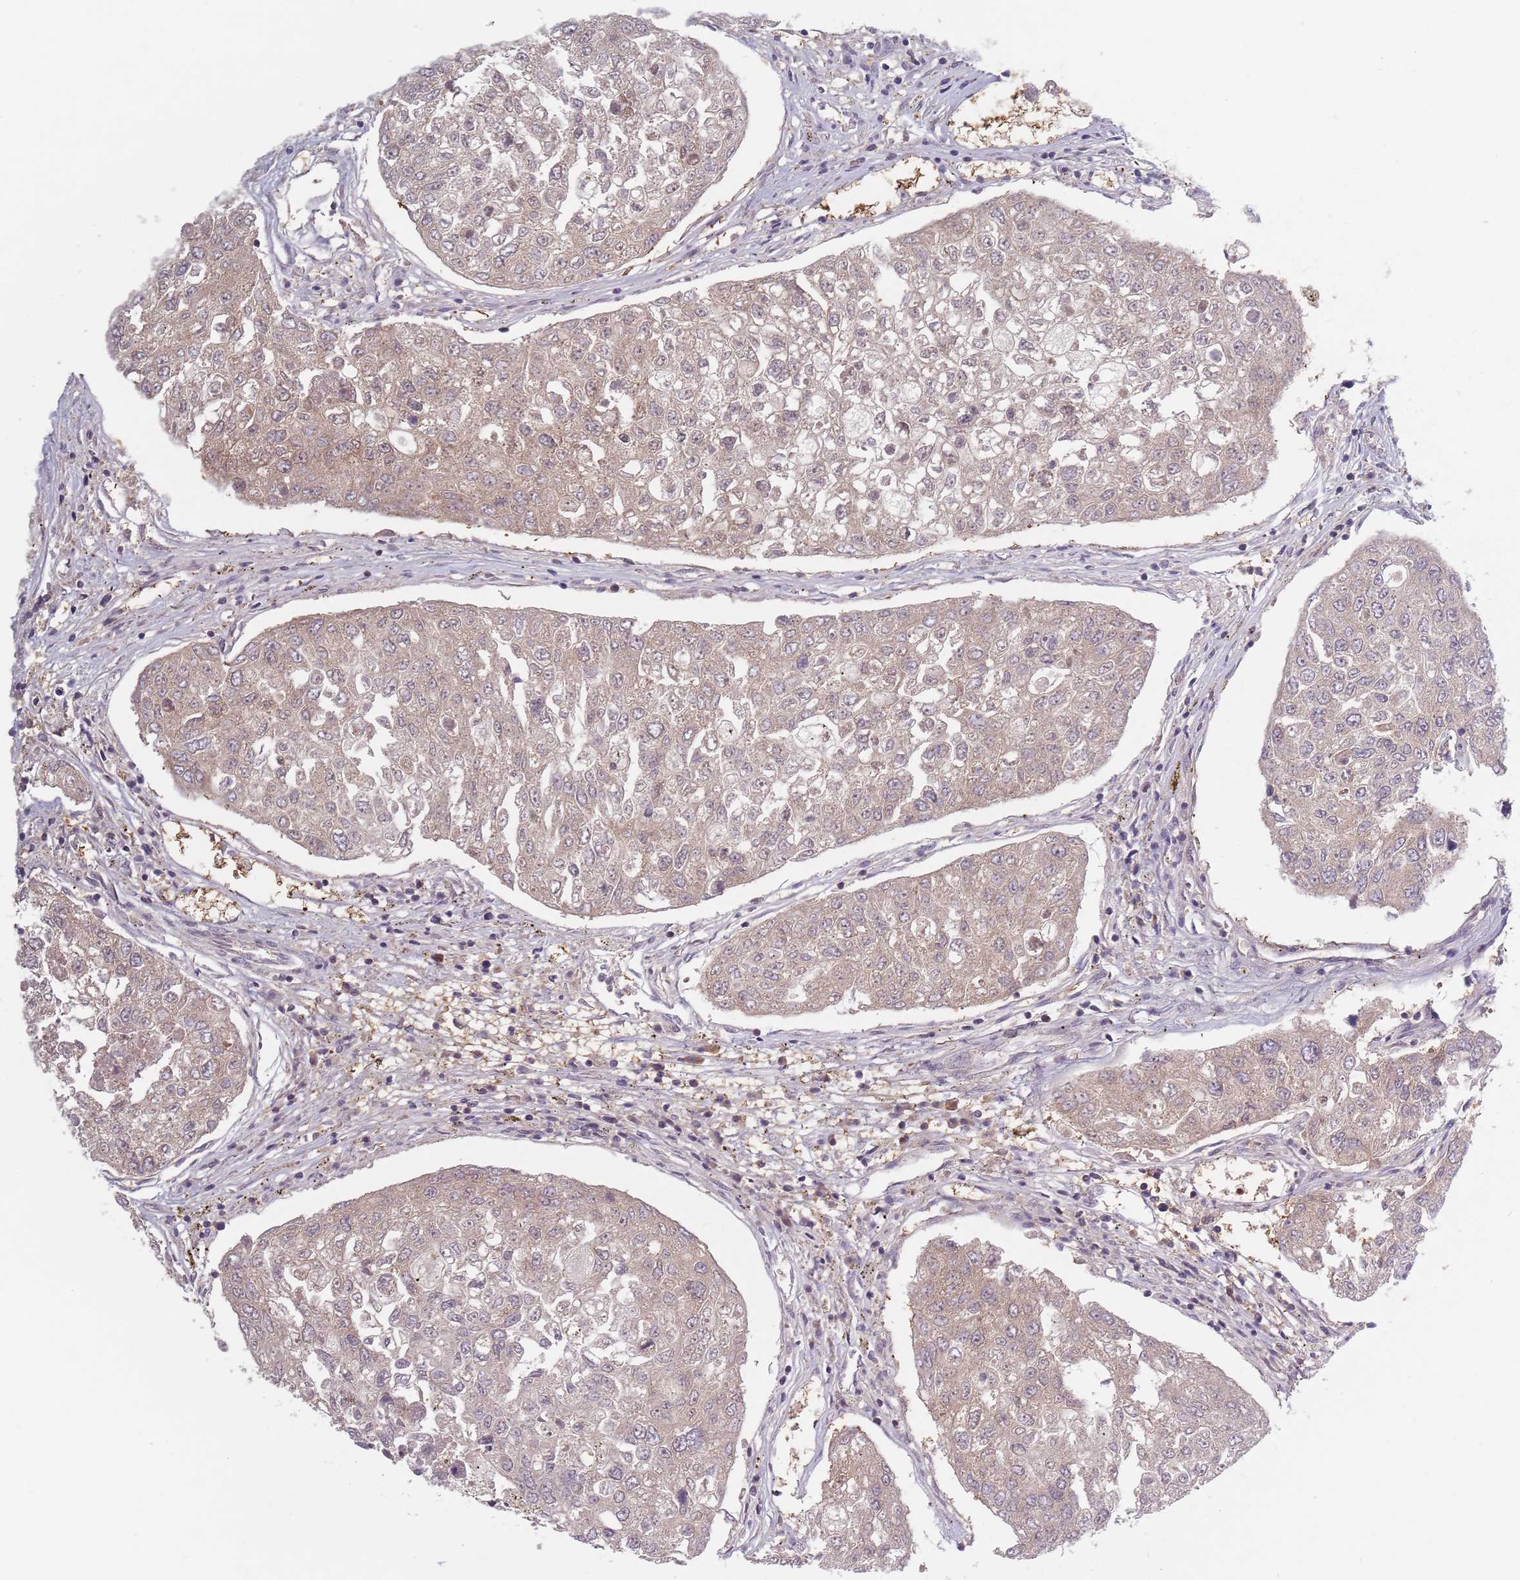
{"staining": {"intensity": "weak", "quantity": "25%-75%", "location": "cytoplasmic/membranous"}, "tissue": "urothelial cancer", "cell_type": "Tumor cells", "image_type": "cancer", "snomed": [{"axis": "morphology", "description": "Urothelial carcinoma, High grade"}, {"axis": "topography", "description": "Lymph node"}, {"axis": "topography", "description": "Urinary bladder"}], "caption": "Immunohistochemical staining of urothelial cancer shows weak cytoplasmic/membranous protein staining in approximately 25%-75% of tumor cells.", "gene": "ASB13", "patient": {"sex": "male", "age": 51}}